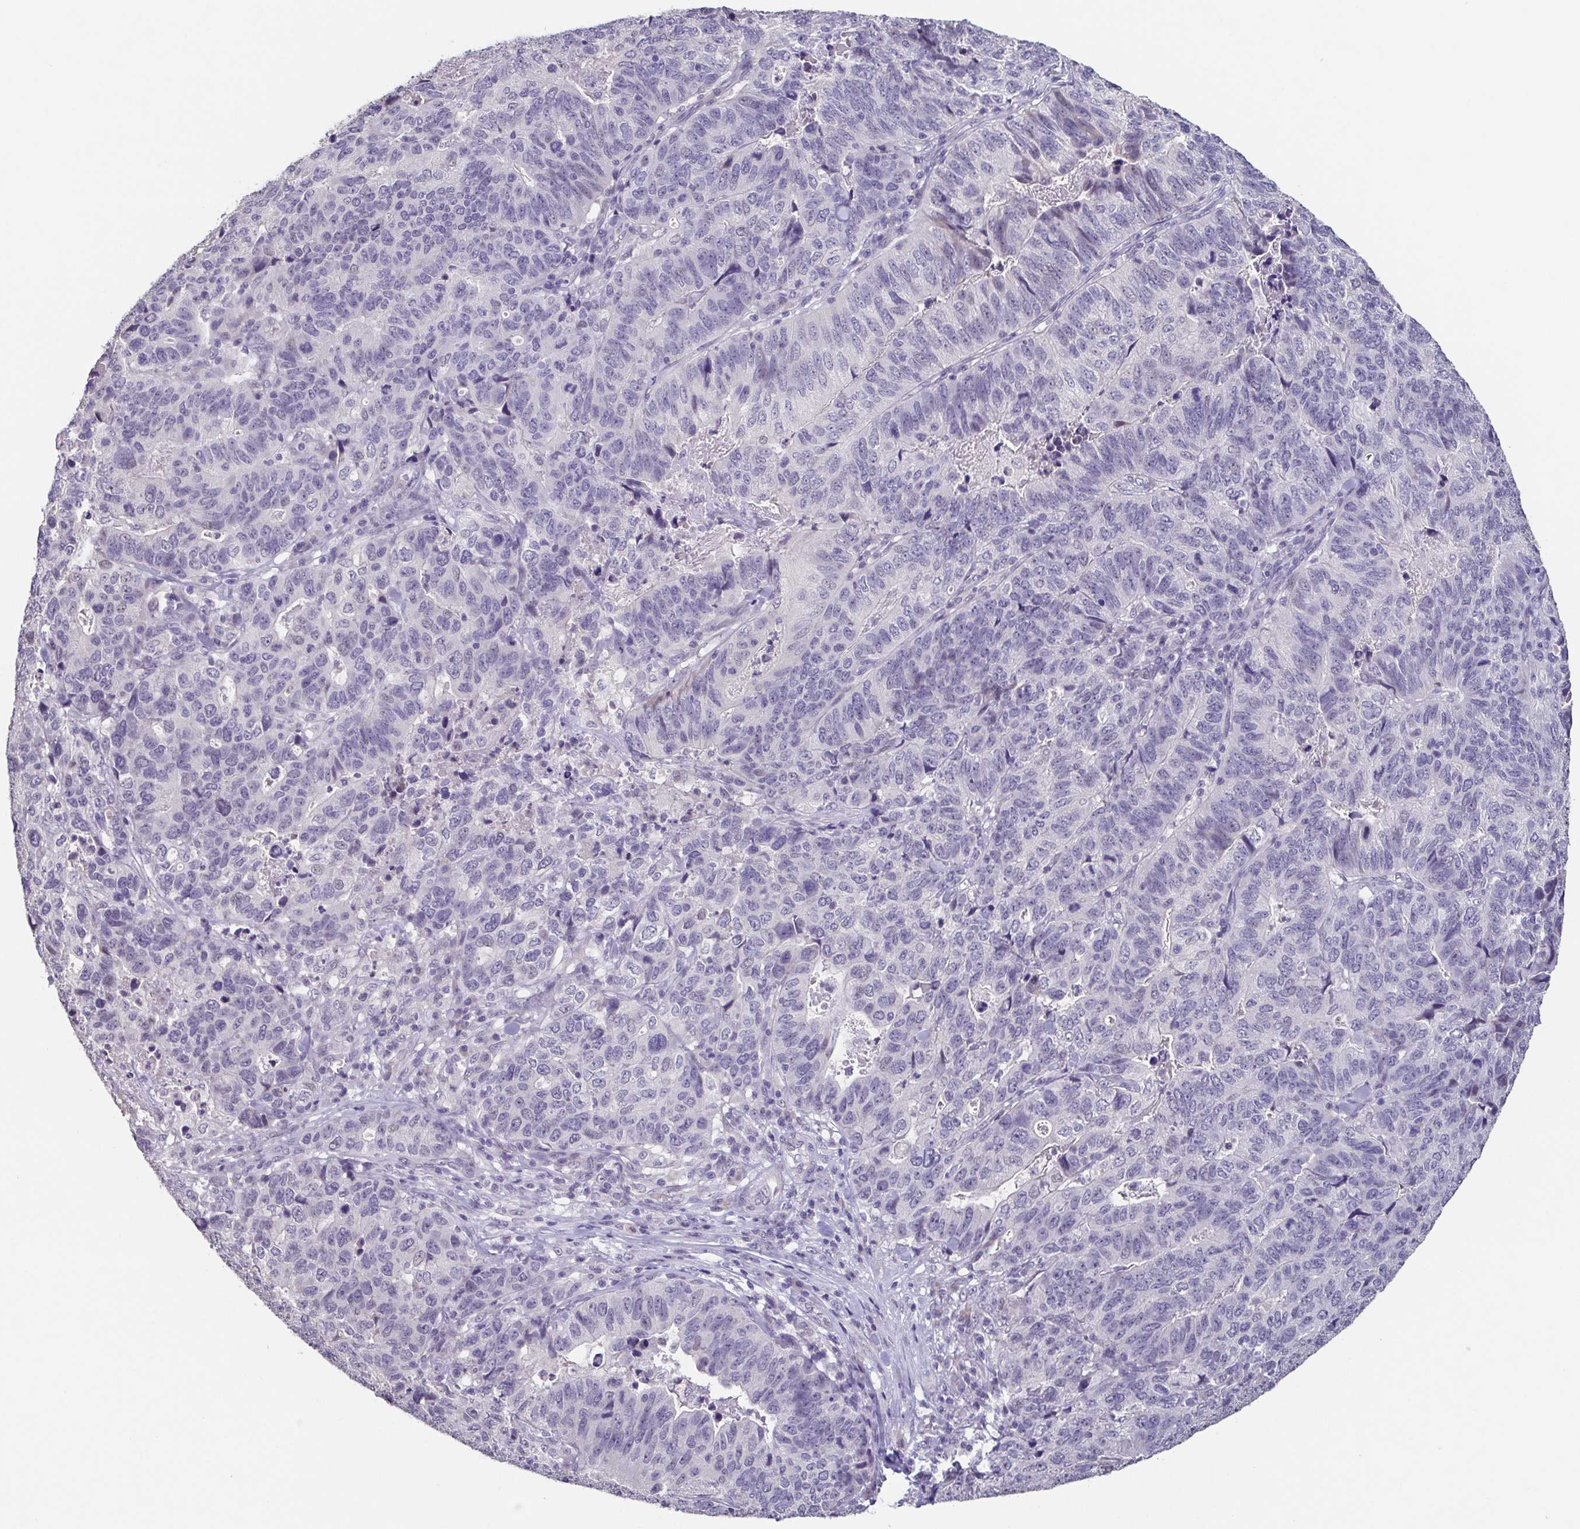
{"staining": {"intensity": "negative", "quantity": "none", "location": "none"}, "tissue": "stomach cancer", "cell_type": "Tumor cells", "image_type": "cancer", "snomed": [{"axis": "morphology", "description": "Adenocarcinoma, NOS"}, {"axis": "topography", "description": "Stomach, upper"}], "caption": "Immunohistochemical staining of stomach cancer exhibits no significant staining in tumor cells. The staining was performed using DAB to visualize the protein expression in brown, while the nuclei were stained in blue with hematoxylin (Magnification: 20x).", "gene": "GHRL", "patient": {"sex": "female", "age": 67}}